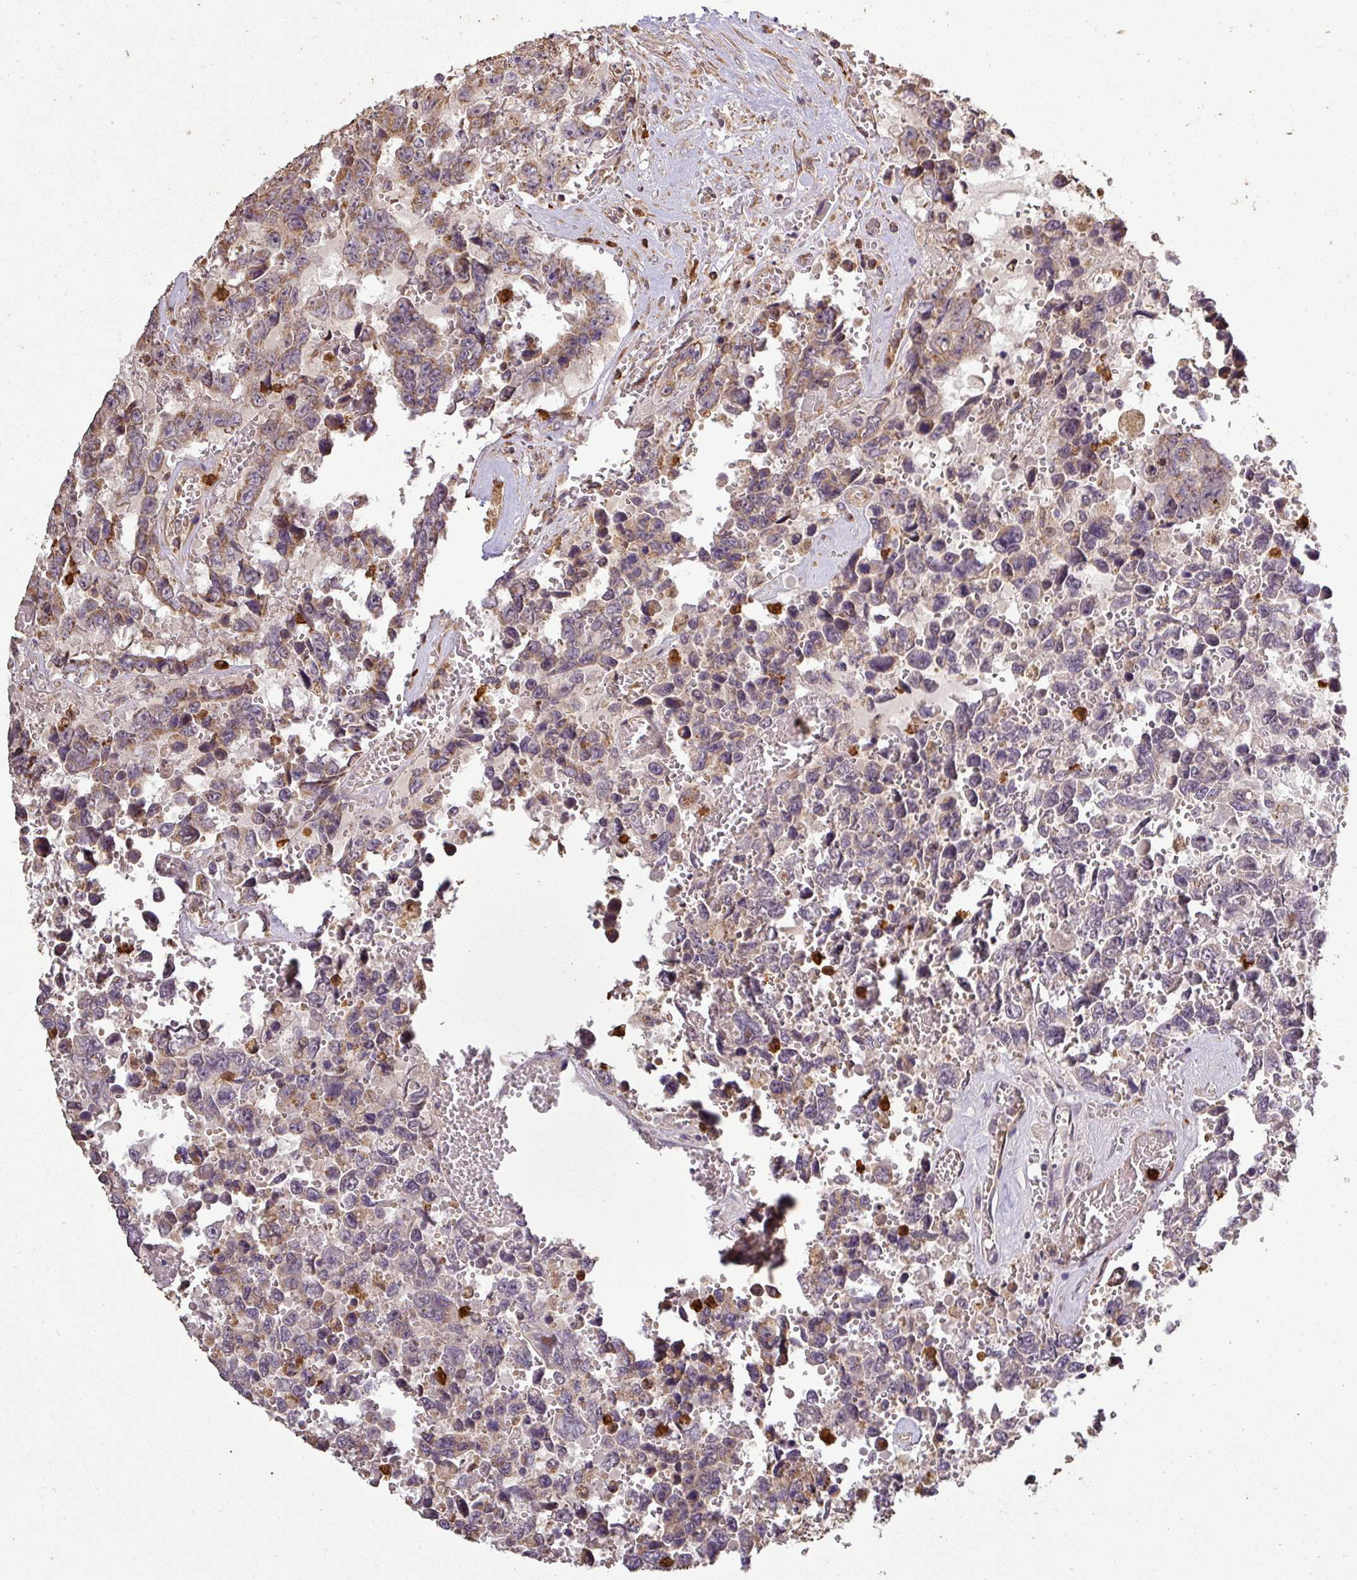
{"staining": {"intensity": "weak", "quantity": ">75%", "location": "cytoplasmic/membranous"}, "tissue": "testis cancer", "cell_type": "Tumor cells", "image_type": "cancer", "snomed": [{"axis": "morphology", "description": "Normal tissue, NOS"}, {"axis": "morphology", "description": "Carcinoma, Embryonal, NOS"}, {"axis": "topography", "description": "Testis"}, {"axis": "topography", "description": "Epididymis"}], "caption": "Immunohistochemical staining of testis embryonal carcinoma reveals weak cytoplasmic/membranous protein positivity in about >75% of tumor cells. The staining is performed using DAB (3,3'-diaminobenzidine) brown chromogen to label protein expression. The nuclei are counter-stained blue using hematoxylin.", "gene": "PLEKHM1", "patient": {"sex": "male", "age": 25}}